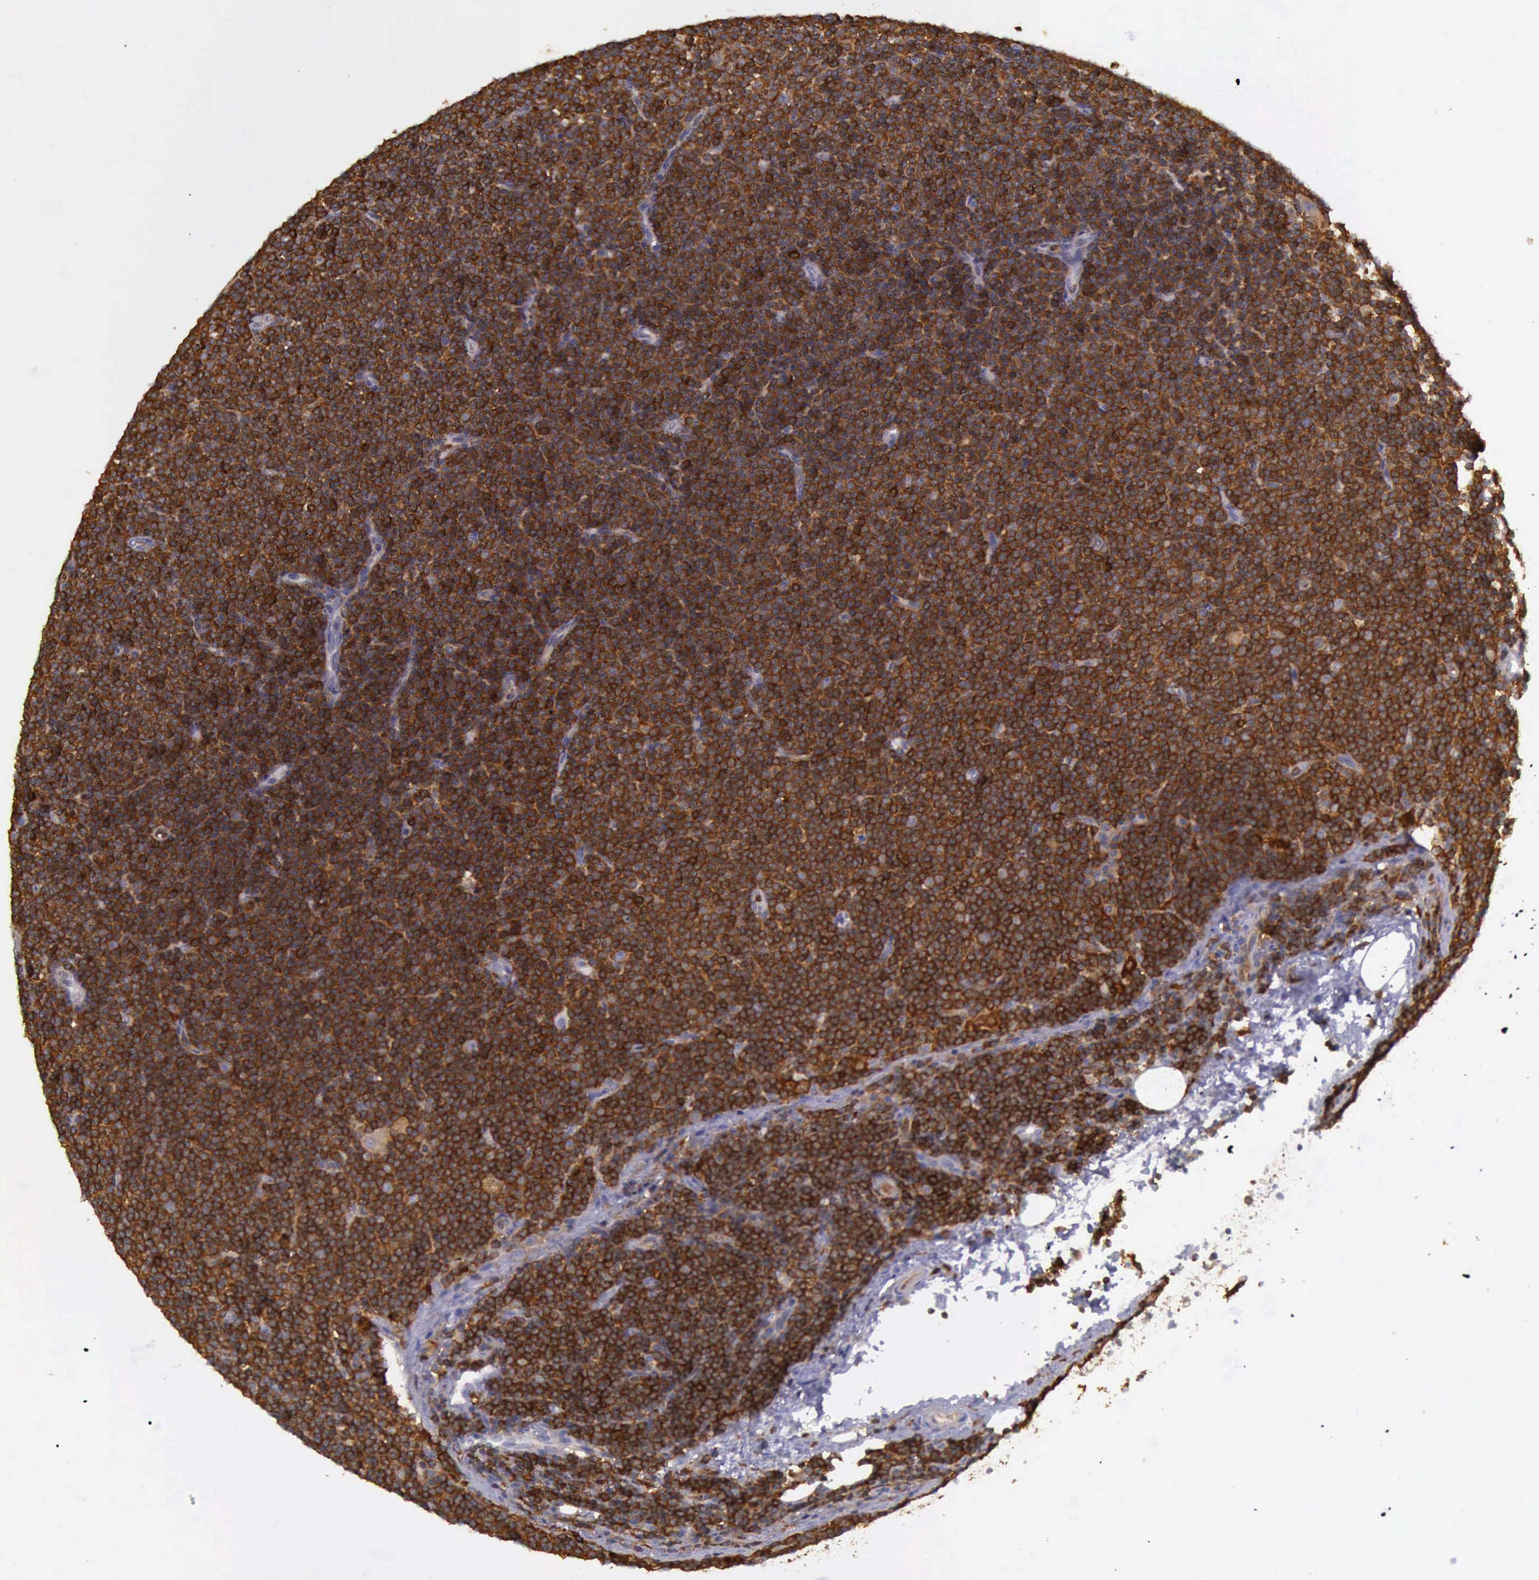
{"staining": {"intensity": "strong", "quantity": ">75%", "location": "cytoplasmic/membranous"}, "tissue": "lymphoma", "cell_type": "Tumor cells", "image_type": "cancer", "snomed": [{"axis": "morphology", "description": "Malignant lymphoma, non-Hodgkin's type, Low grade"}, {"axis": "topography", "description": "Lymph node"}], "caption": "A high-resolution histopathology image shows immunohistochemistry (IHC) staining of lymphoma, which demonstrates strong cytoplasmic/membranous expression in approximately >75% of tumor cells.", "gene": "ARHGAP4", "patient": {"sex": "female", "age": 69}}